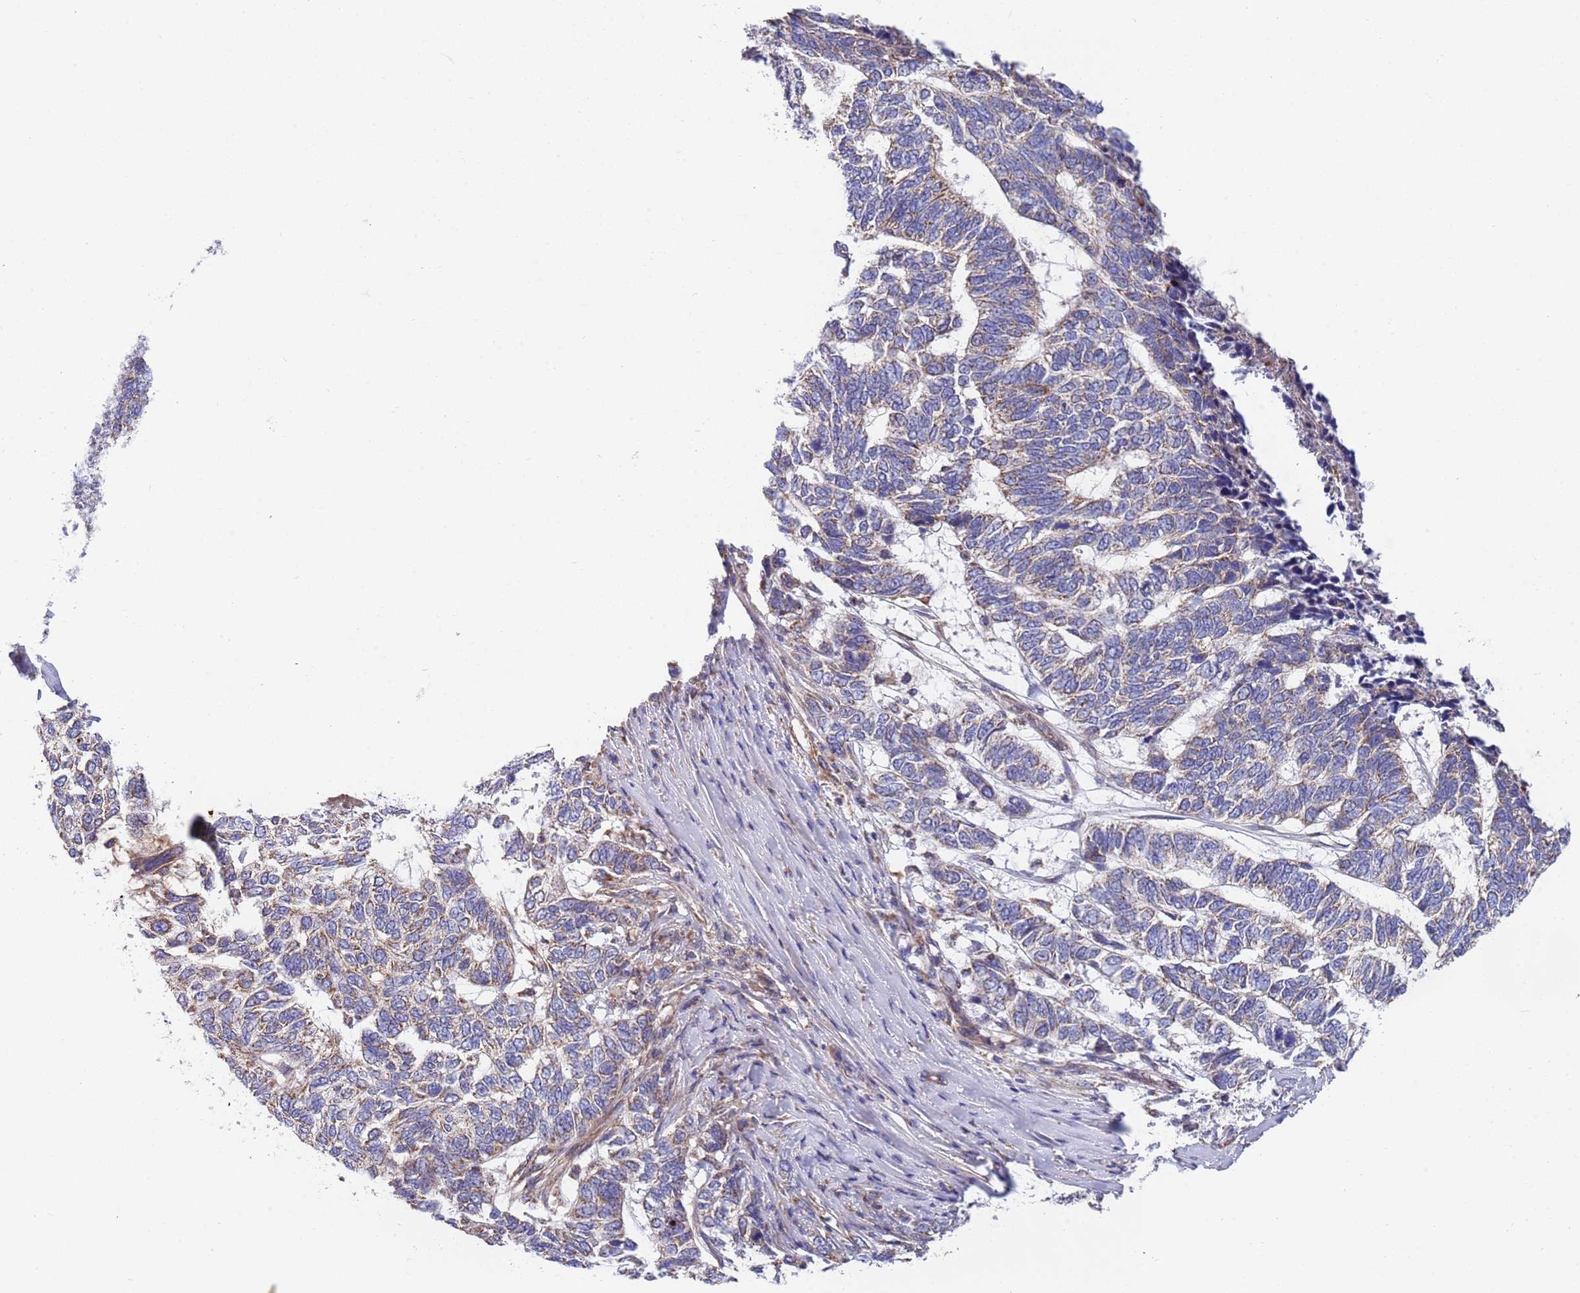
{"staining": {"intensity": "weak", "quantity": "25%-75%", "location": "cytoplasmic/membranous"}, "tissue": "skin cancer", "cell_type": "Tumor cells", "image_type": "cancer", "snomed": [{"axis": "morphology", "description": "Basal cell carcinoma"}, {"axis": "topography", "description": "Skin"}], "caption": "Human skin cancer stained for a protein (brown) shows weak cytoplasmic/membranous positive staining in about 25%-75% of tumor cells.", "gene": "PWWP3A", "patient": {"sex": "female", "age": 65}}